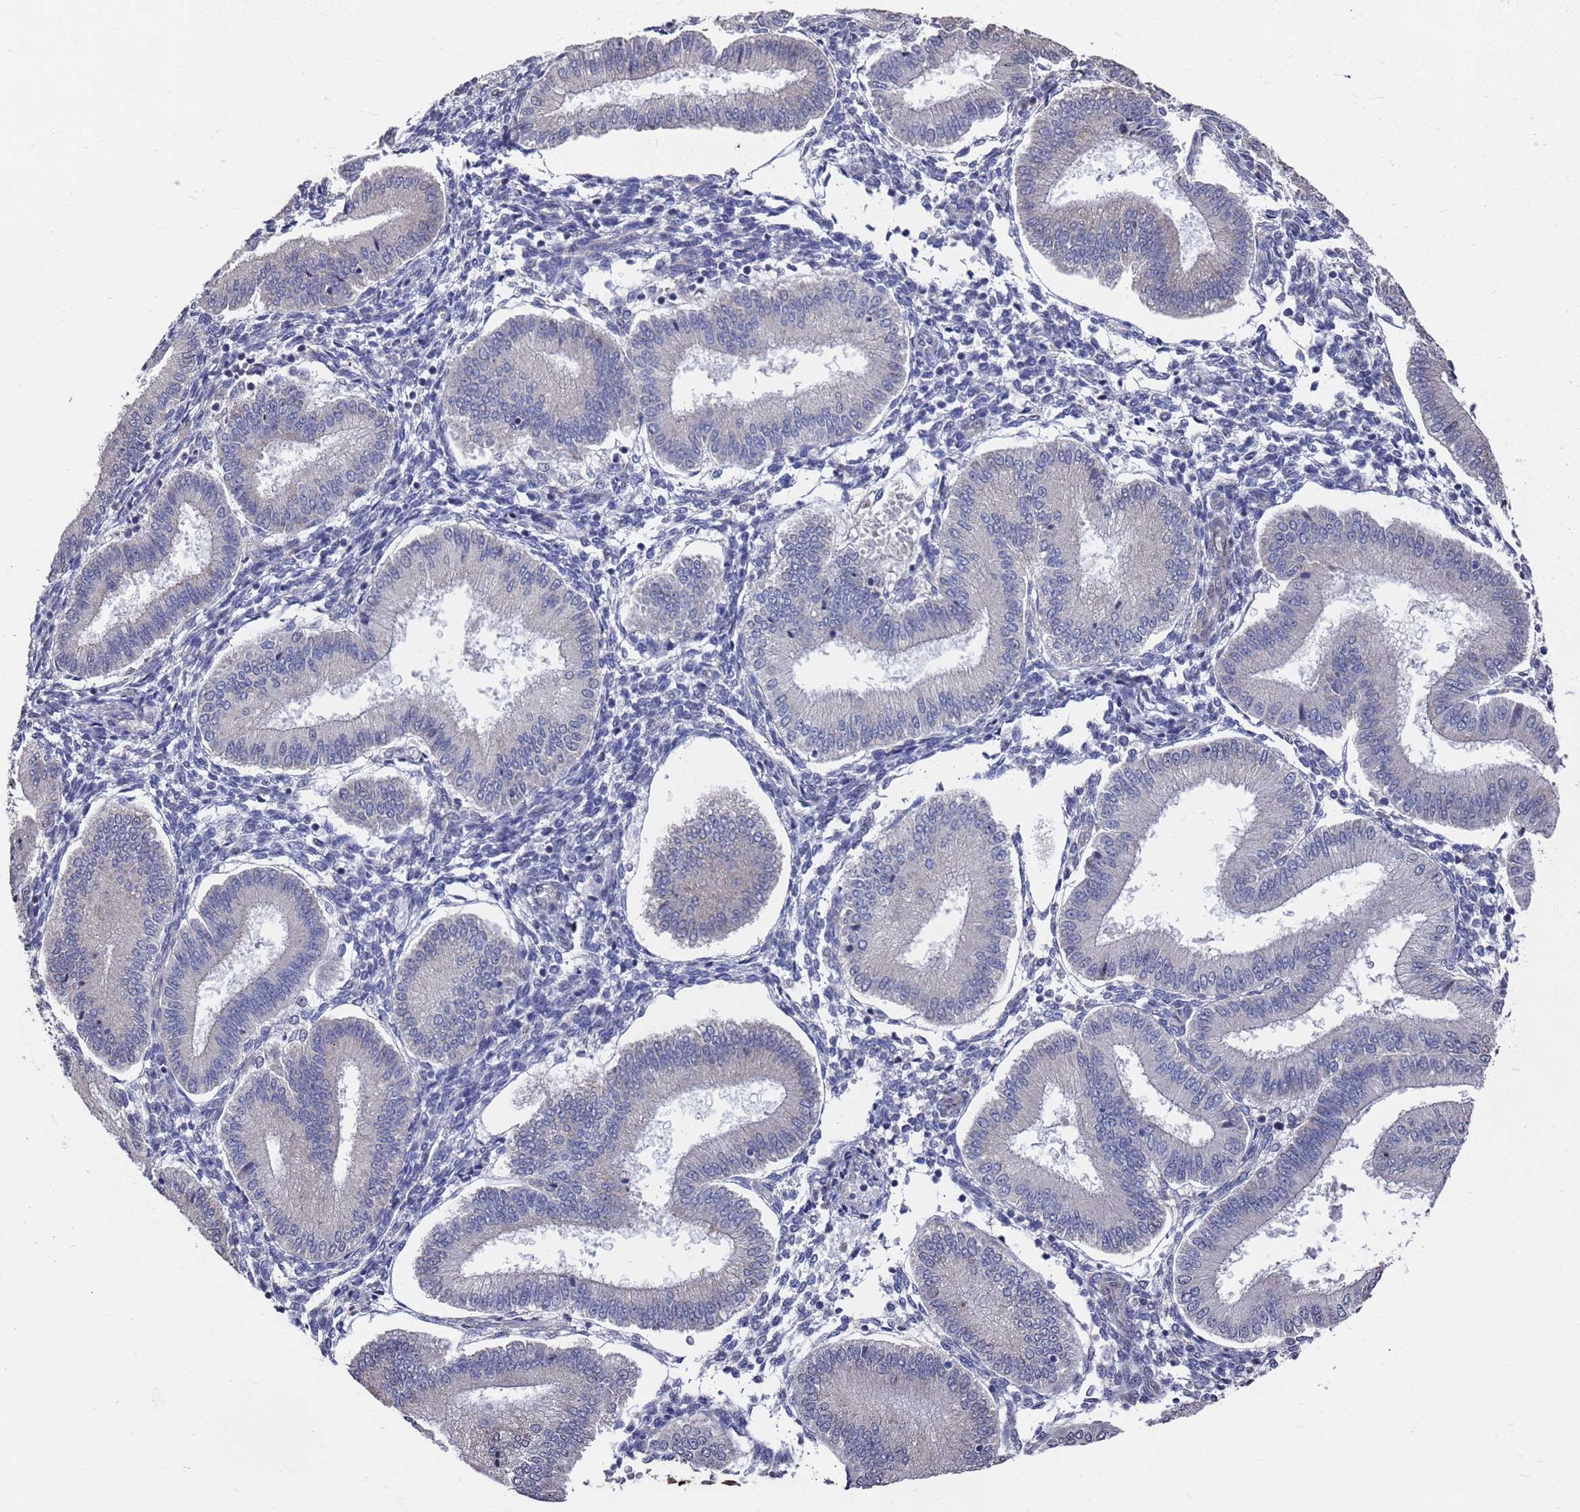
{"staining": {"intensity": "negative", "quantity": "none", "location": "none"}, "tissue": "endometrium", "cell_type": "Cells in endometrial stroma", "image_type": "normal", "snomed": [{"axis": "morphology", "description": "Normal tissue, NOS"}, {"axis": "topography", "description": "Endometrium"}], "caption": "Immunohistochemistry (IHC) of benign human endometrium reveals no positivity in cells in endometrial stroma.", "gene": "CFAP119", "patient": {"sex": "female", "age": 39}}